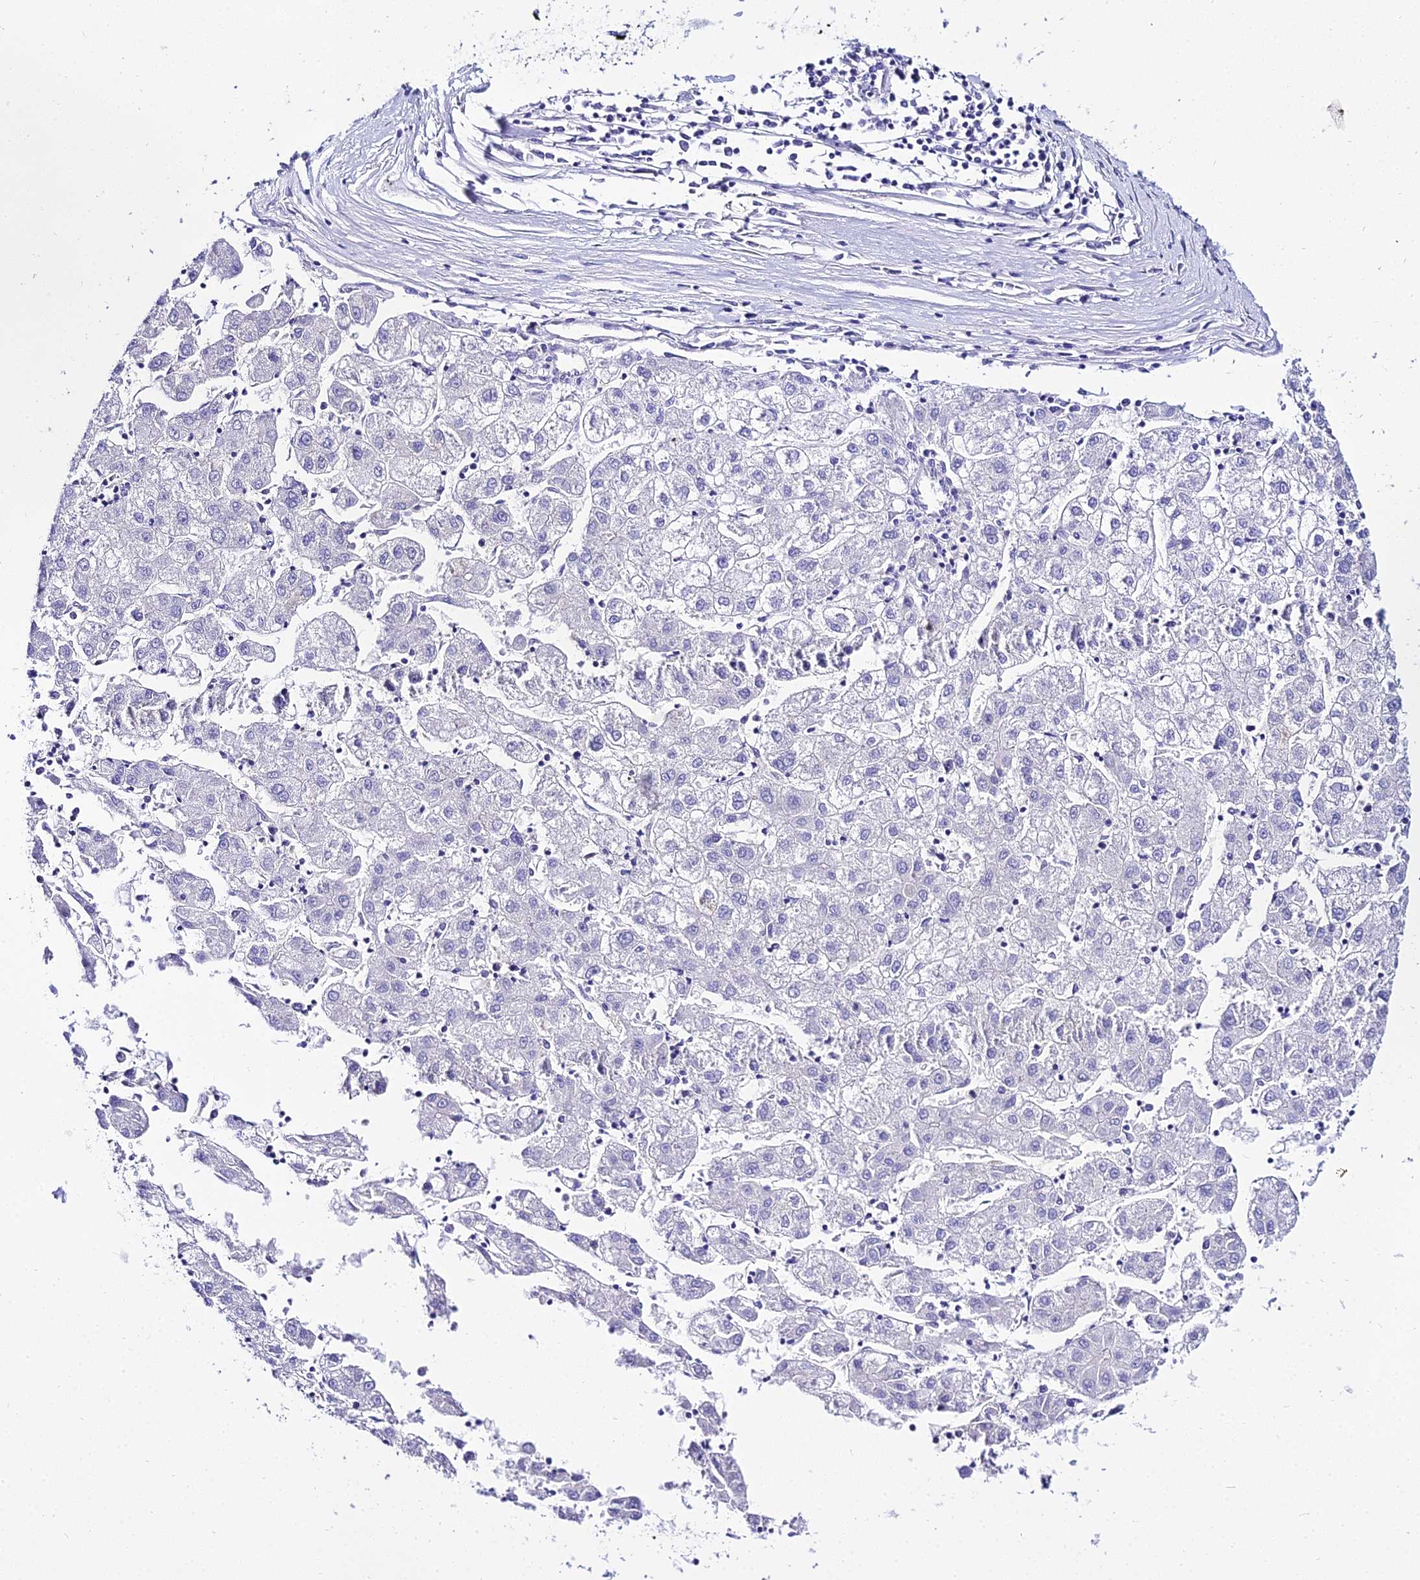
{"staining": {"intensity": "negative", "quantity": "none", "location": "none"}, "tissue": "liver cancer", "cell_type": "Tumor cells", "image_type": "cancer", "snomed": [{"axis": "morphology", "description": "Carcinoma, Hepatocellular, NOS"}, {"axis": "topography", "description": "Liver"}], "caption": "Human liver hepatocellular carcinoma stained for a protein using immunohistochemistry demonstrates no positivity in tumor cells.", "gene": "TUBA3D", "patient": {"sex": "male", "age": 72}}